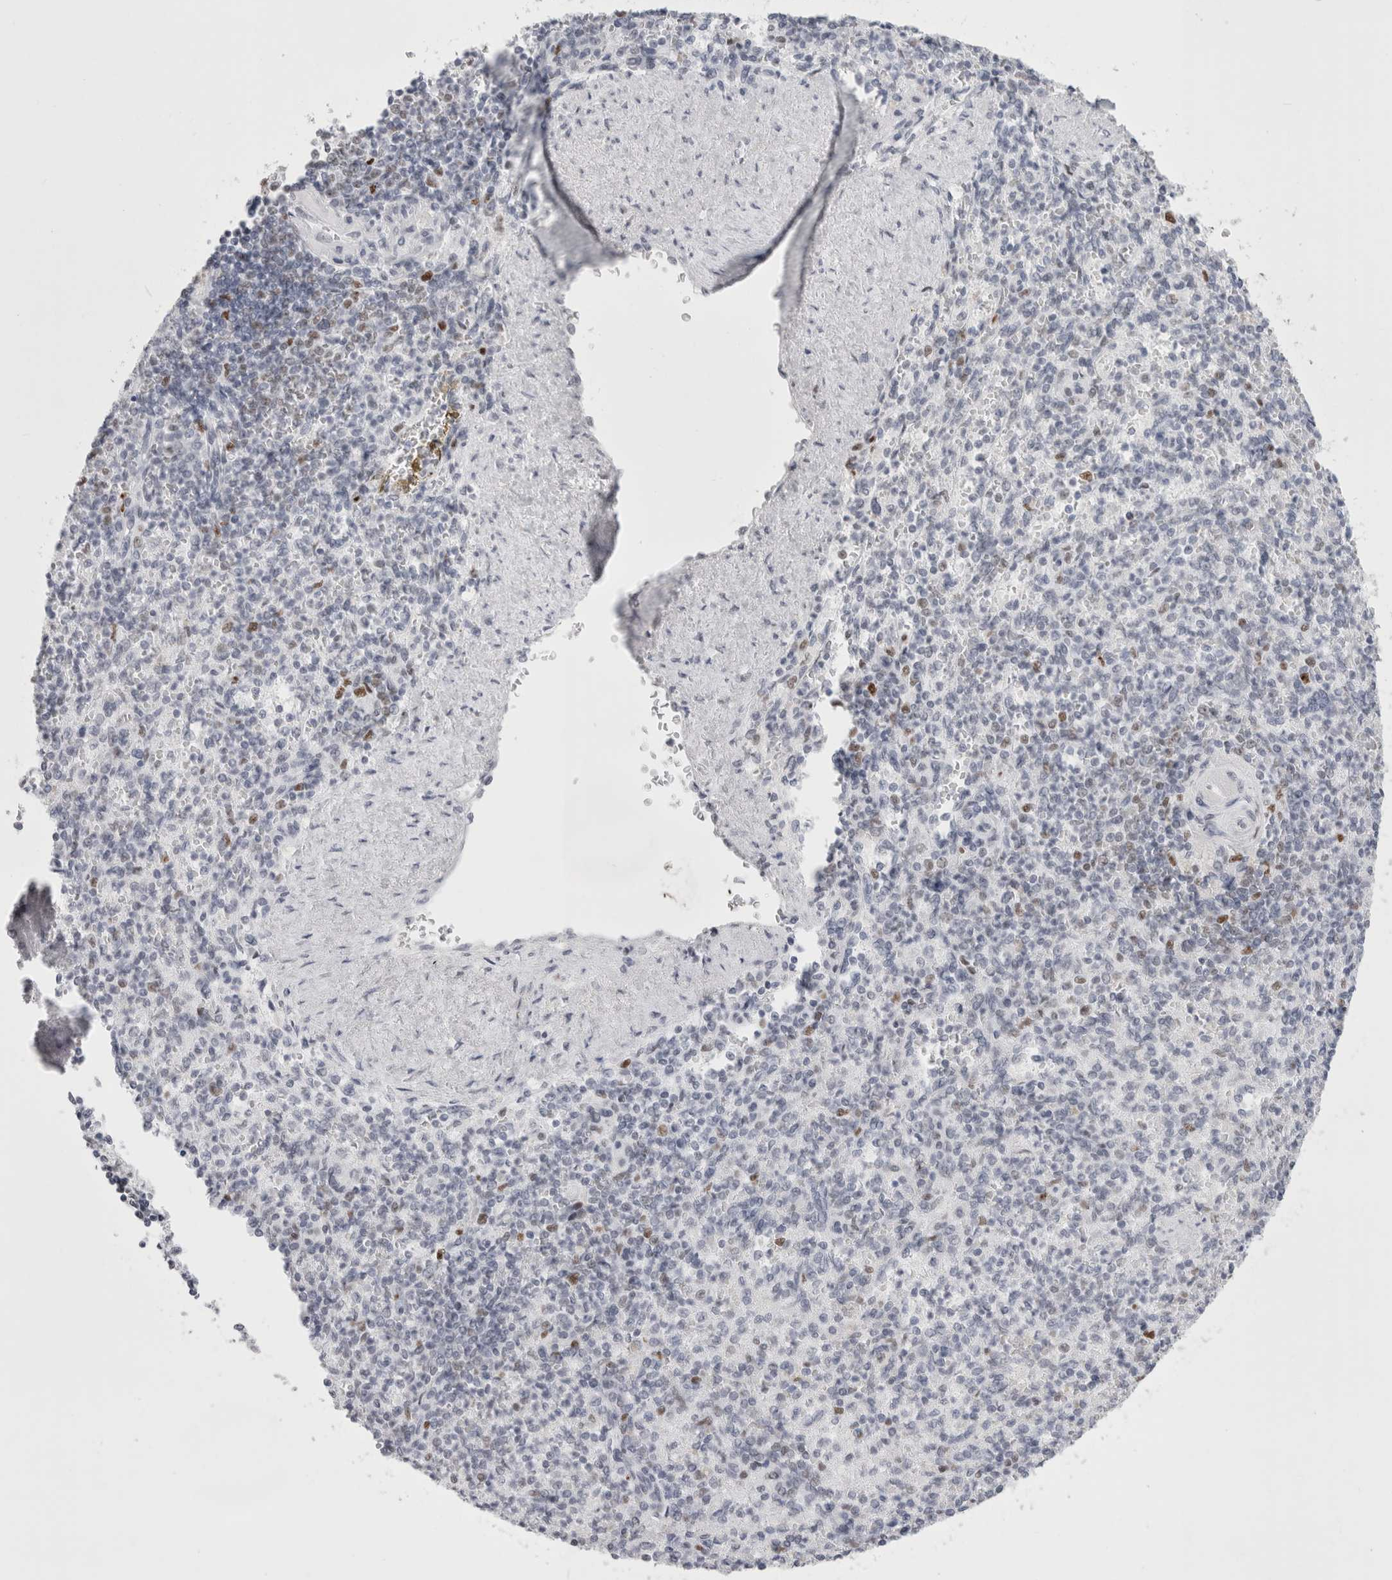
{"staining": {"intensity": "moderate", "quantity": "<25%", "location": "nuclear"}, "tissue": "spleen", "cell_type": "Cells in red pulp", "image_type": "normal", "snomed": [{"axis": "morphology", "description": "Normal tissue, NOS"}, {"axis": "topography", "description": "Spleen"}], "caption": "A low amount of moderate nuclear expression is present in about <25% of cells in red pulp in unremarkable spleen.", "gene": "SMARCC1", "patient": {"sex": "female", "age": 74}}